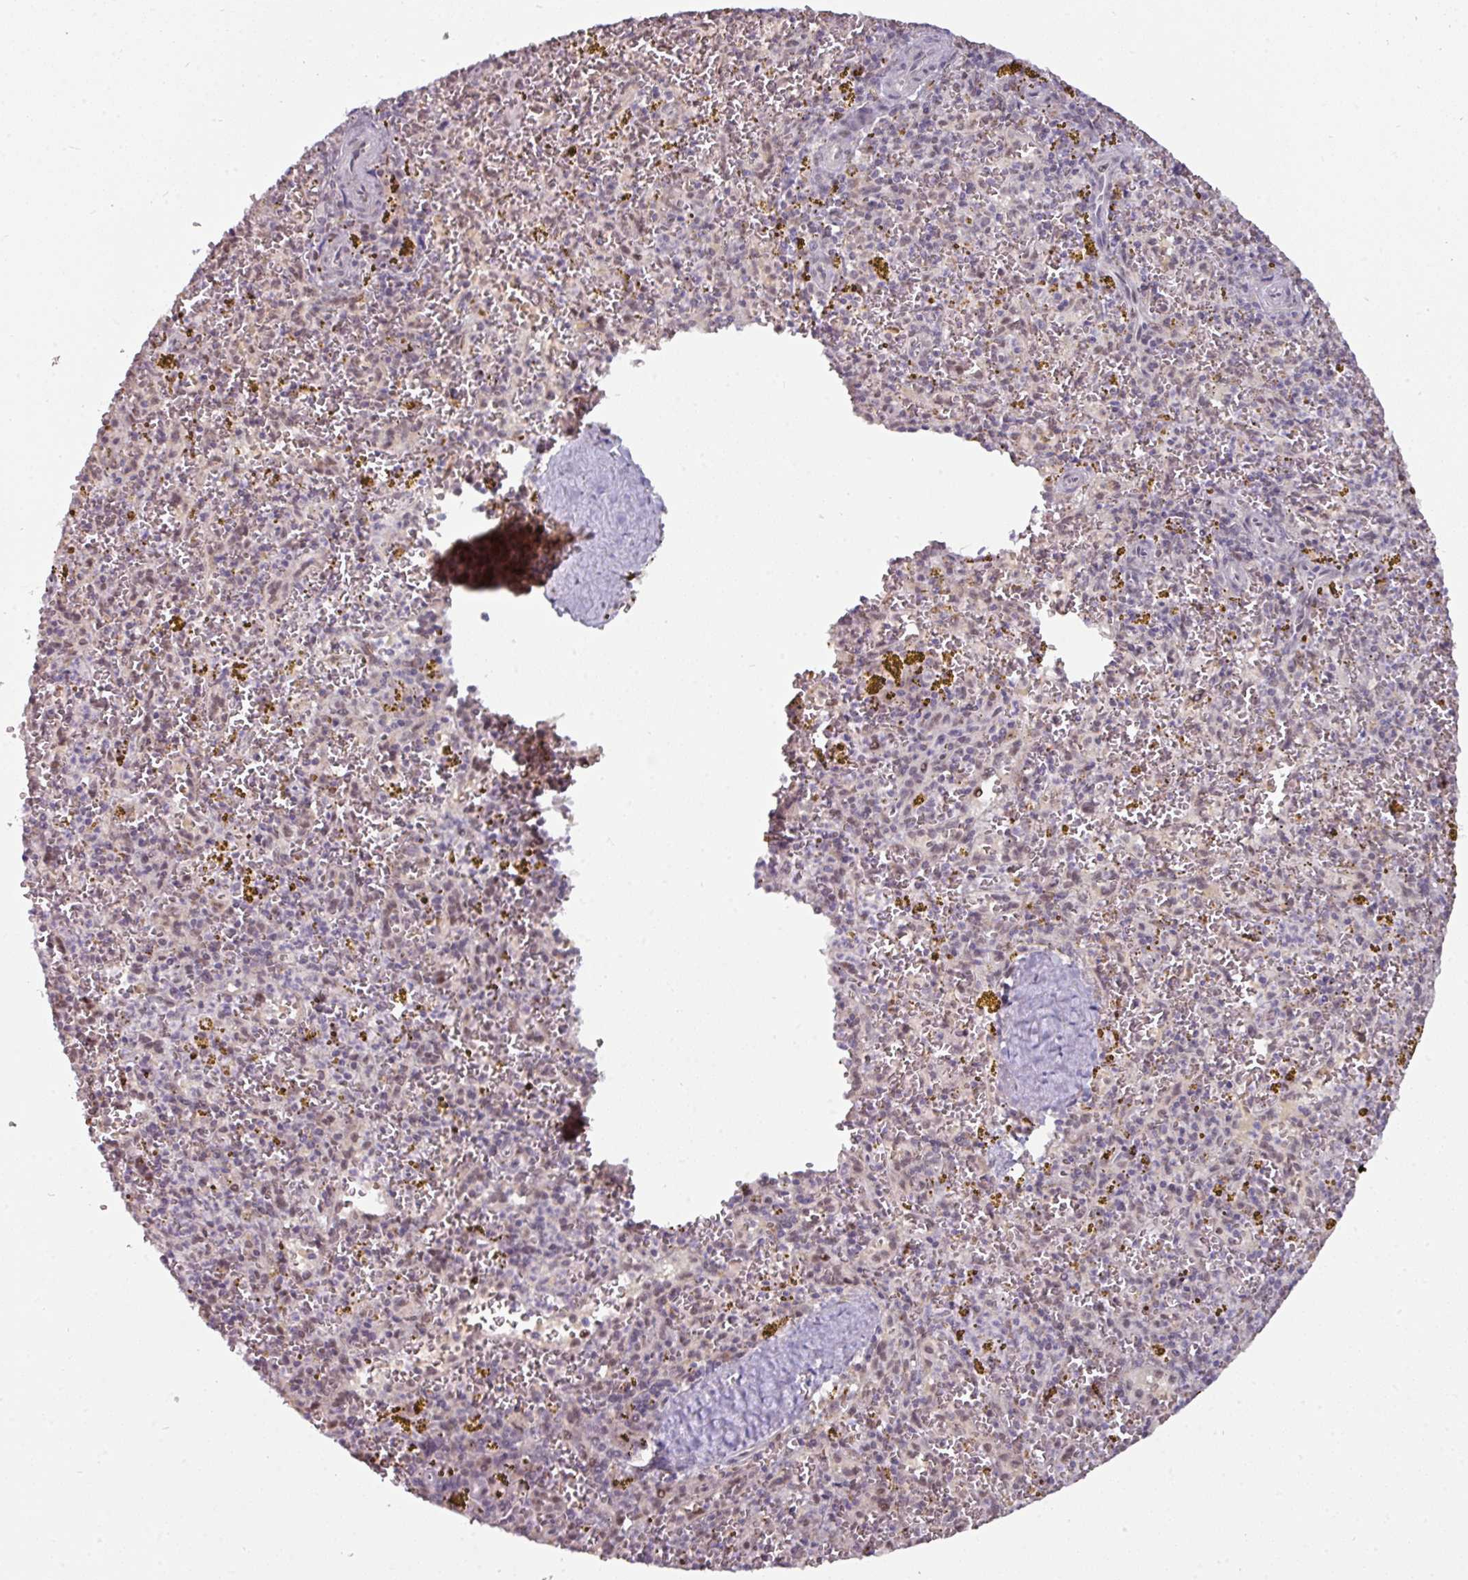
{"staining": {"intensity": "negative", "quantity": "none", "location": "none"}, "tissue": "spleen", "cell_type": "Cells in red pulp", "image_type": "normal", "snomed": [{"axis": "morphology", "description": "Normal tissue, NOS"}, {"axis": "topography", "description": "Spleen"}], "caption": "Photomicrograph shows no significant protein expression in cells in red pulp of benign spleen. (Brightfield microscopy of DAB immunohistochemistry at high magnification).", "gene": "SWSAP1", "patient": {"sex": "male", "age": 57}}